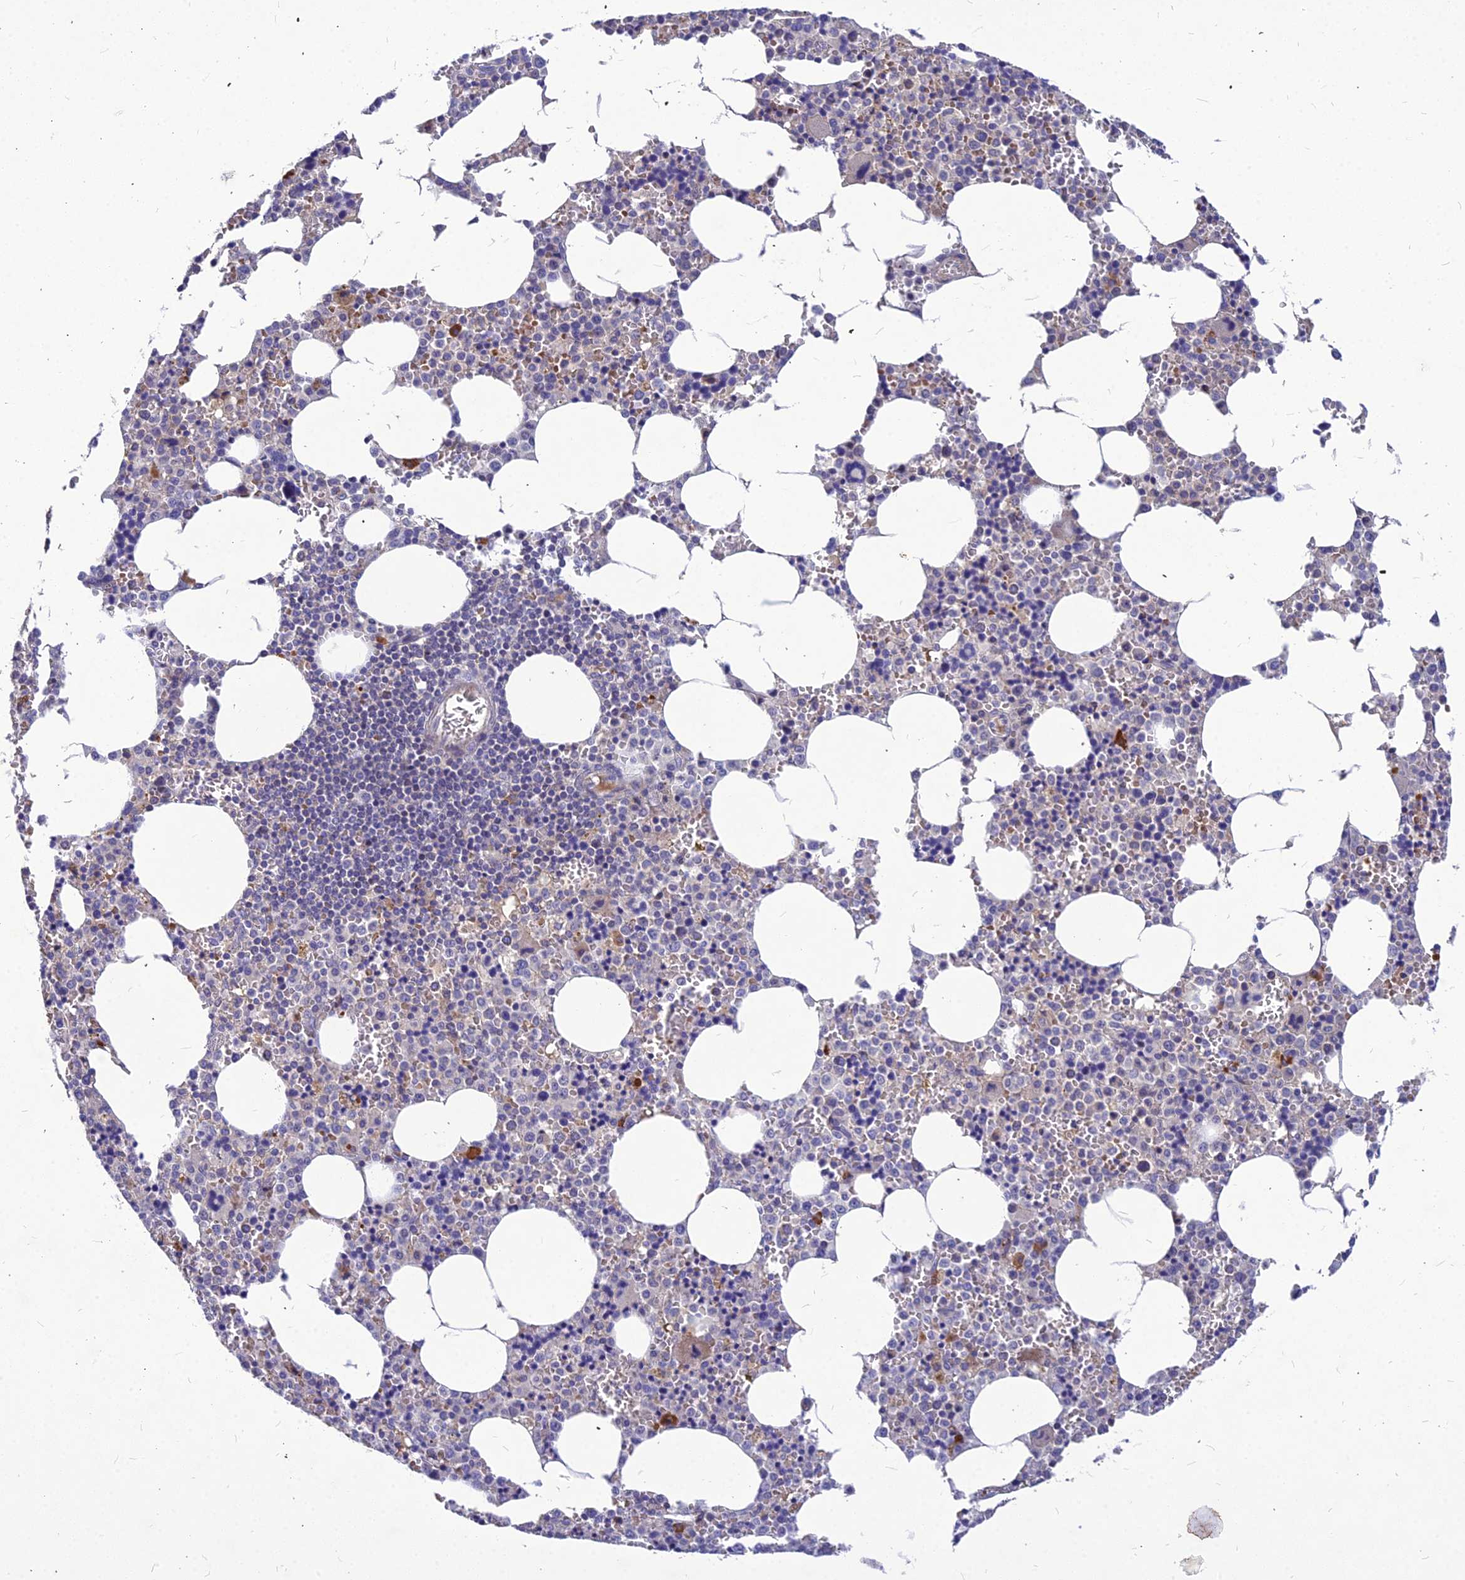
{"staining": {"intensity": "negative", "quantity": "none", "location": "none"}, "tissue": "bone marrow", "cell_type": "Hematopoietic cells", "image_type": "normal", "snomed": [{"axis": "morphology", "description": "Normal tissue, NOS"}, {"axis": "topography", "description": "Bone marrow"}], "caption": "High power microscopy micrograph of an immunohistochemistry (IHC) photomicrograph of unremarkable bone marrow, revealing no significant staining in hematopoietic cells. The staining is performed using DAB brown chromogen with nuclei counter-stained in using hematoxylin.", "gene": "DMRTA1", "patient": {"sex": "male", "age": 70}}